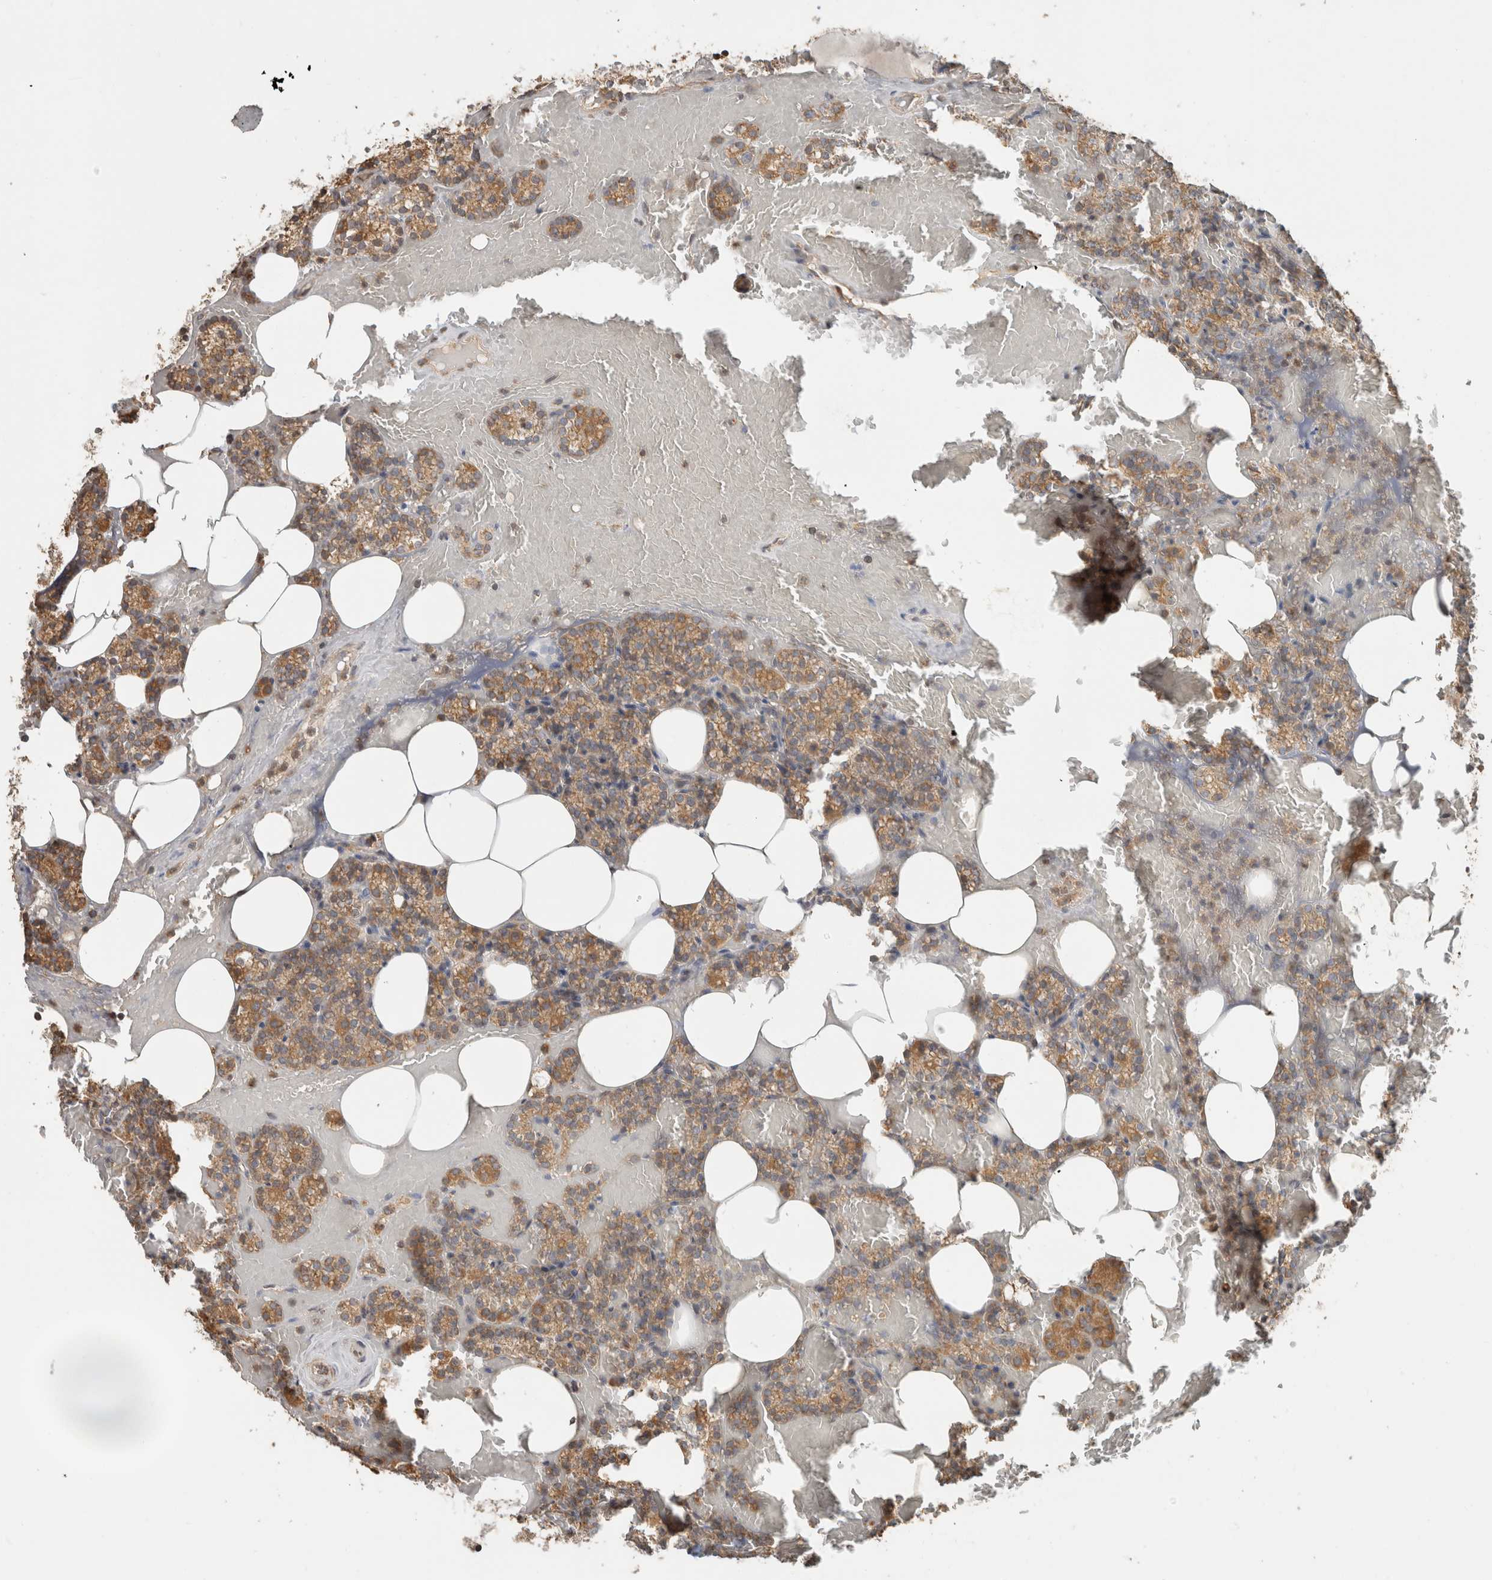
{"staining": {"intensity": "moderate", "quantity": ">75%", "location": "cytoplasmic/membranous"}, "tissue": "parathyroid gland", "cell_type": "Glandular cells", "image_type": "normal", "snomed": [{"axis": "morphology", "description": "Normal tissue, NOS"}, {"axis": "topography", "description": "Parathyroid gland"}], "caption": "A medium amount of moderate cytoplasmic/membranous expression is seen in about >75% of glandular cells in benign parathyroid gland. (Brightfield microscopy of DAB IHC at high magnification).", "gene": "GINS4", "patient": {"sex": "female", "age": 78}}